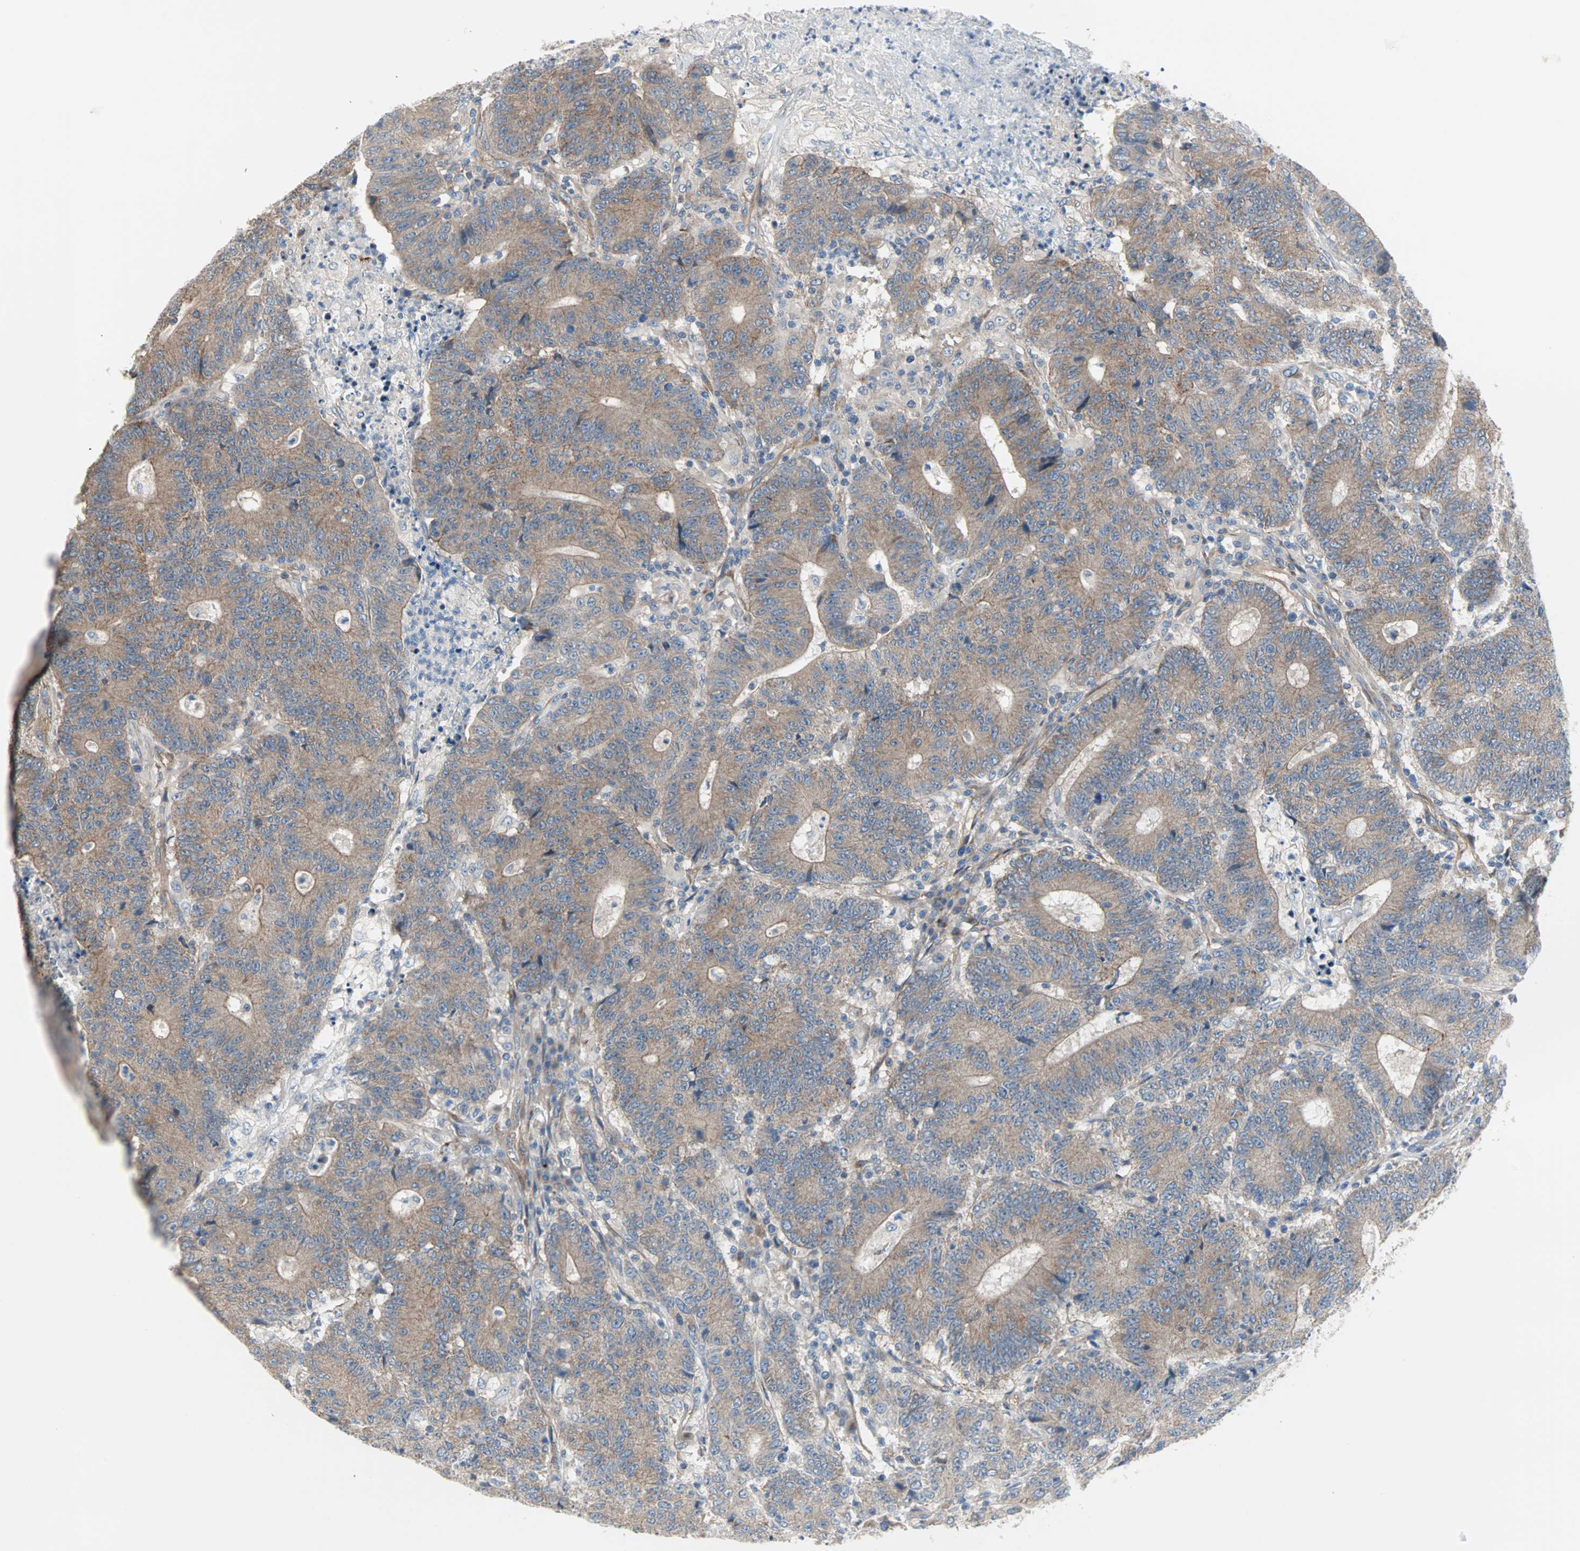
{"staining": {"intensity": "weak", "quantity": ">75%", "location": "cytoplasmic/membranous"}, "tissue": "colorectal cancer", "cell_type": "Tumor cells", "image_type": "cancer", "snomed": [{"axis": "morphology", "description": "Normal tissue, NOS"}, {"axis": "morphology", "description": "Adenocarcinoma, NOS"}, {"axis": "topography", "description": "Colon"}], "caption": "Colorectal adenocarcinoma stained with immunohistochemistry (IHC) displays weak cytoplasmic/membranous expression in about >75% of tumor cells. The staining is performed using DAB brown chromogen to label protein expression. The nuclei are counter-stained blue using hematoxylin.", "gene": "PDE8A", "patient": {"sex": "female", "age": 75}}